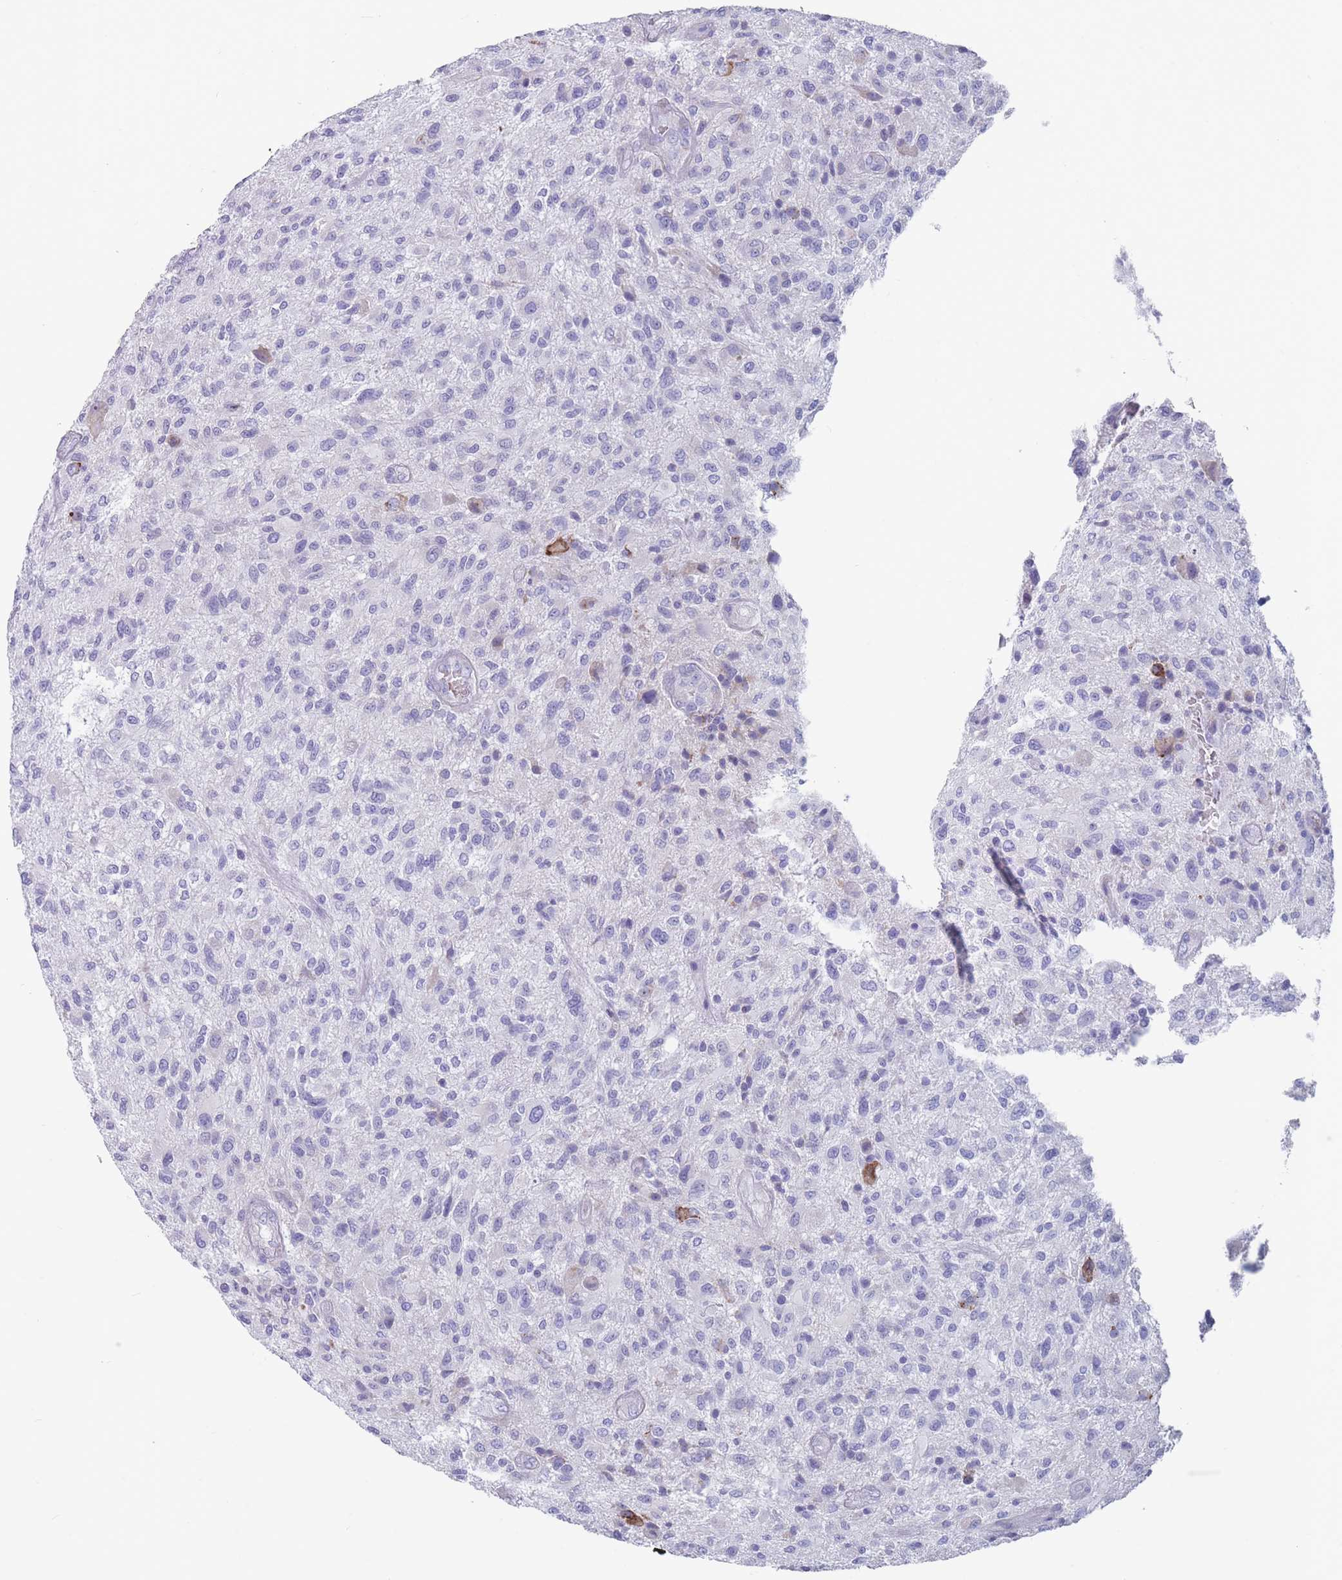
{"staining": {"intensity": "negative", "quantity": "none", "location": "none"}, "tissue": "glioma", "cell_type": "Tumor cells", "image_type": "cancer", "snomed": [{"axis": "morphology", "description": "Glioma, malignant, High grade"}, {"axis": "topography", "description": "Brain"}], "caption": "Immunohistochemistry (IHC) of human glioma exhibits no expression in tumor cells.", "gene": "ST8SIA5", "patient": {"sex": "male", "age": 47}}